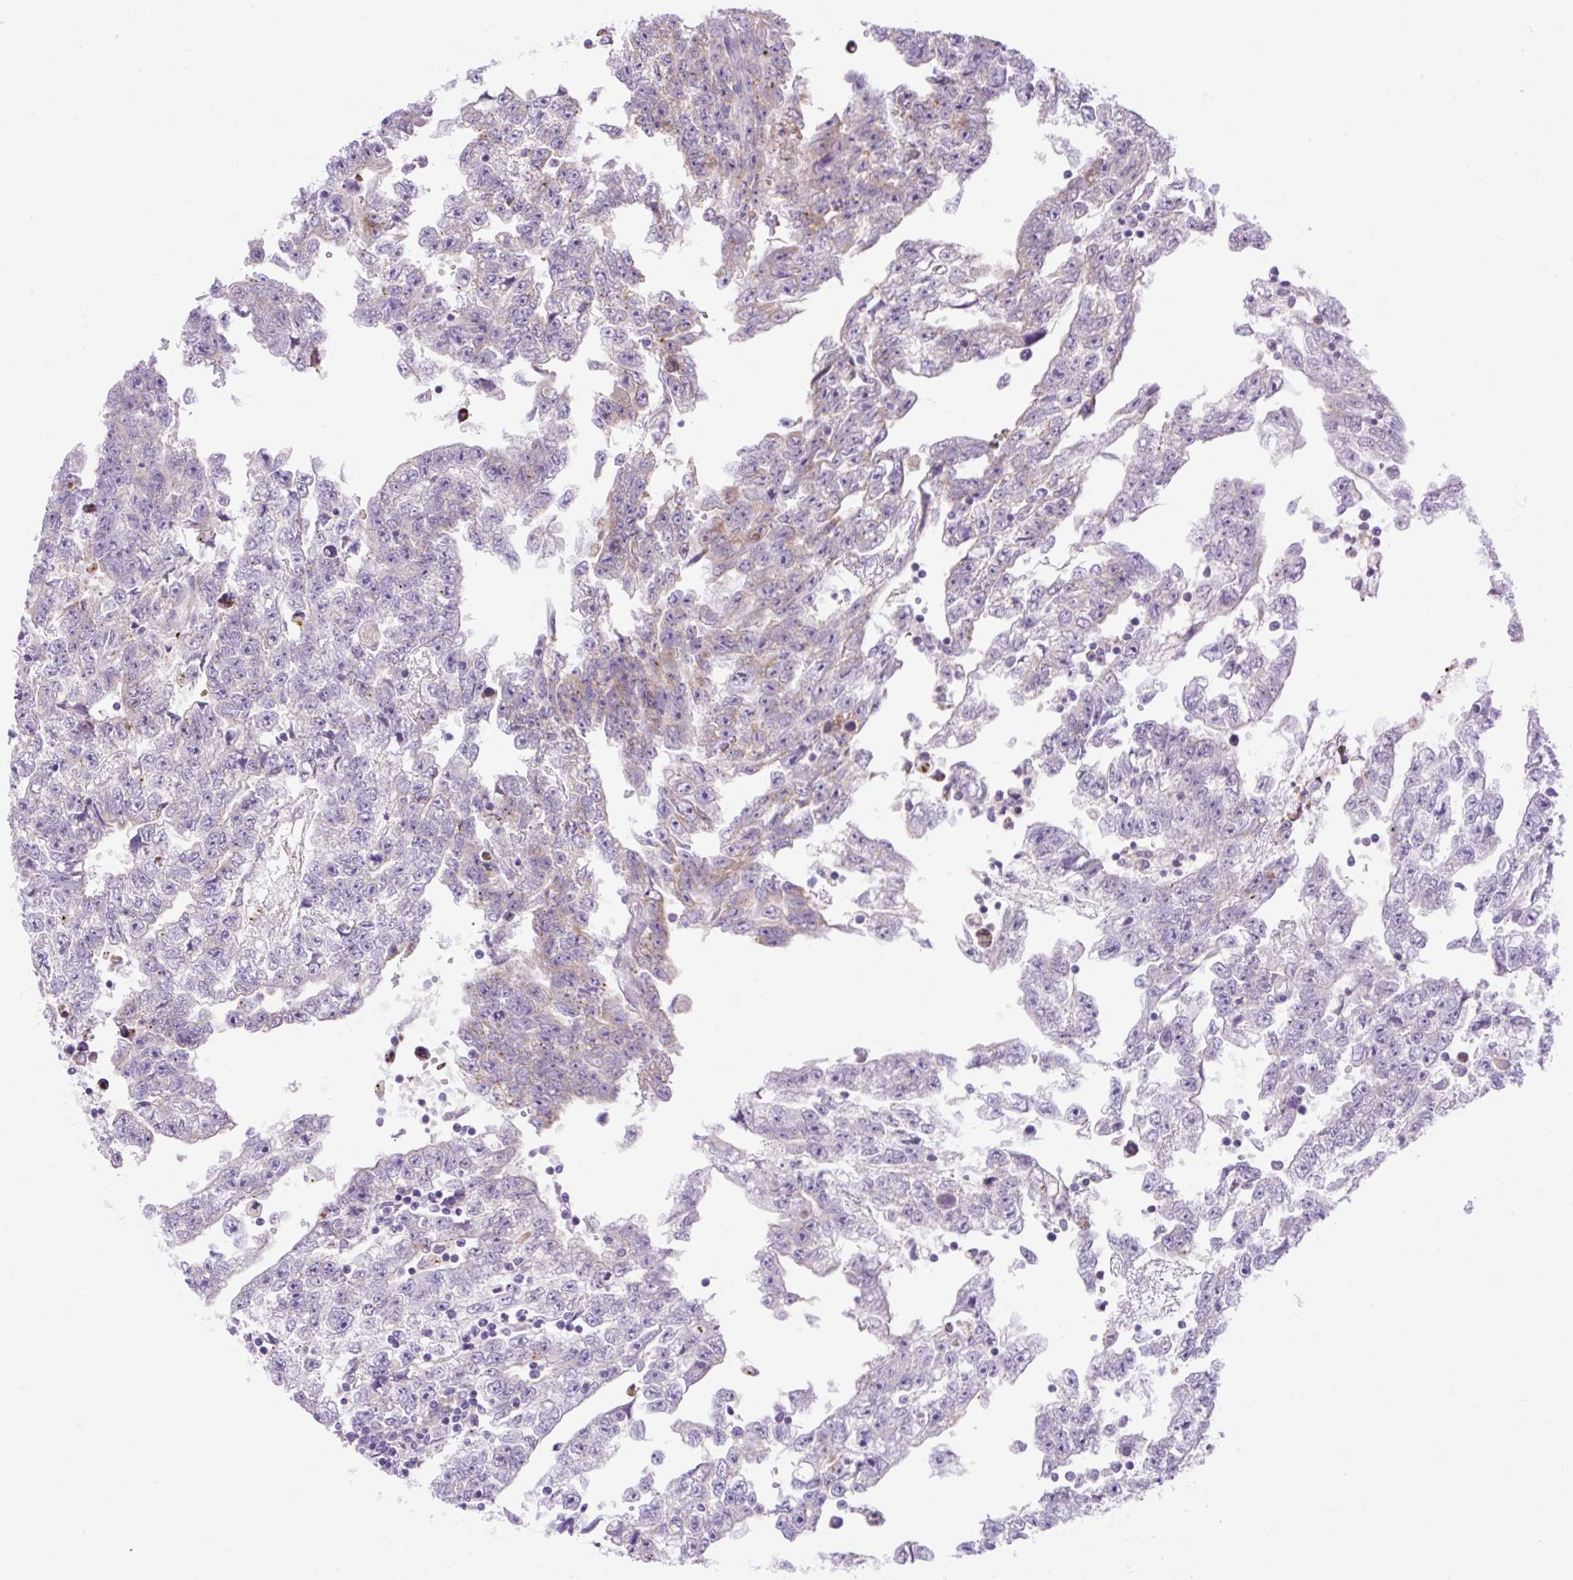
{"staining": {"intensity": "negative", "quantity": "none", "location": "none"}, "tissue": "testis cancer", "cell_type": "Tumor cells", "image_type": "cancer", "snomed": [{"axis": "morphology", "description": "Carcinoma, Embryonal, NOS"}, {"axis": "topography", "description": "Testis"}], "caption": "Tumor cells show no significant protein staining in testis cancer.", "gene": "SYBU", "patient": {"sex": "male", "age": 25}}